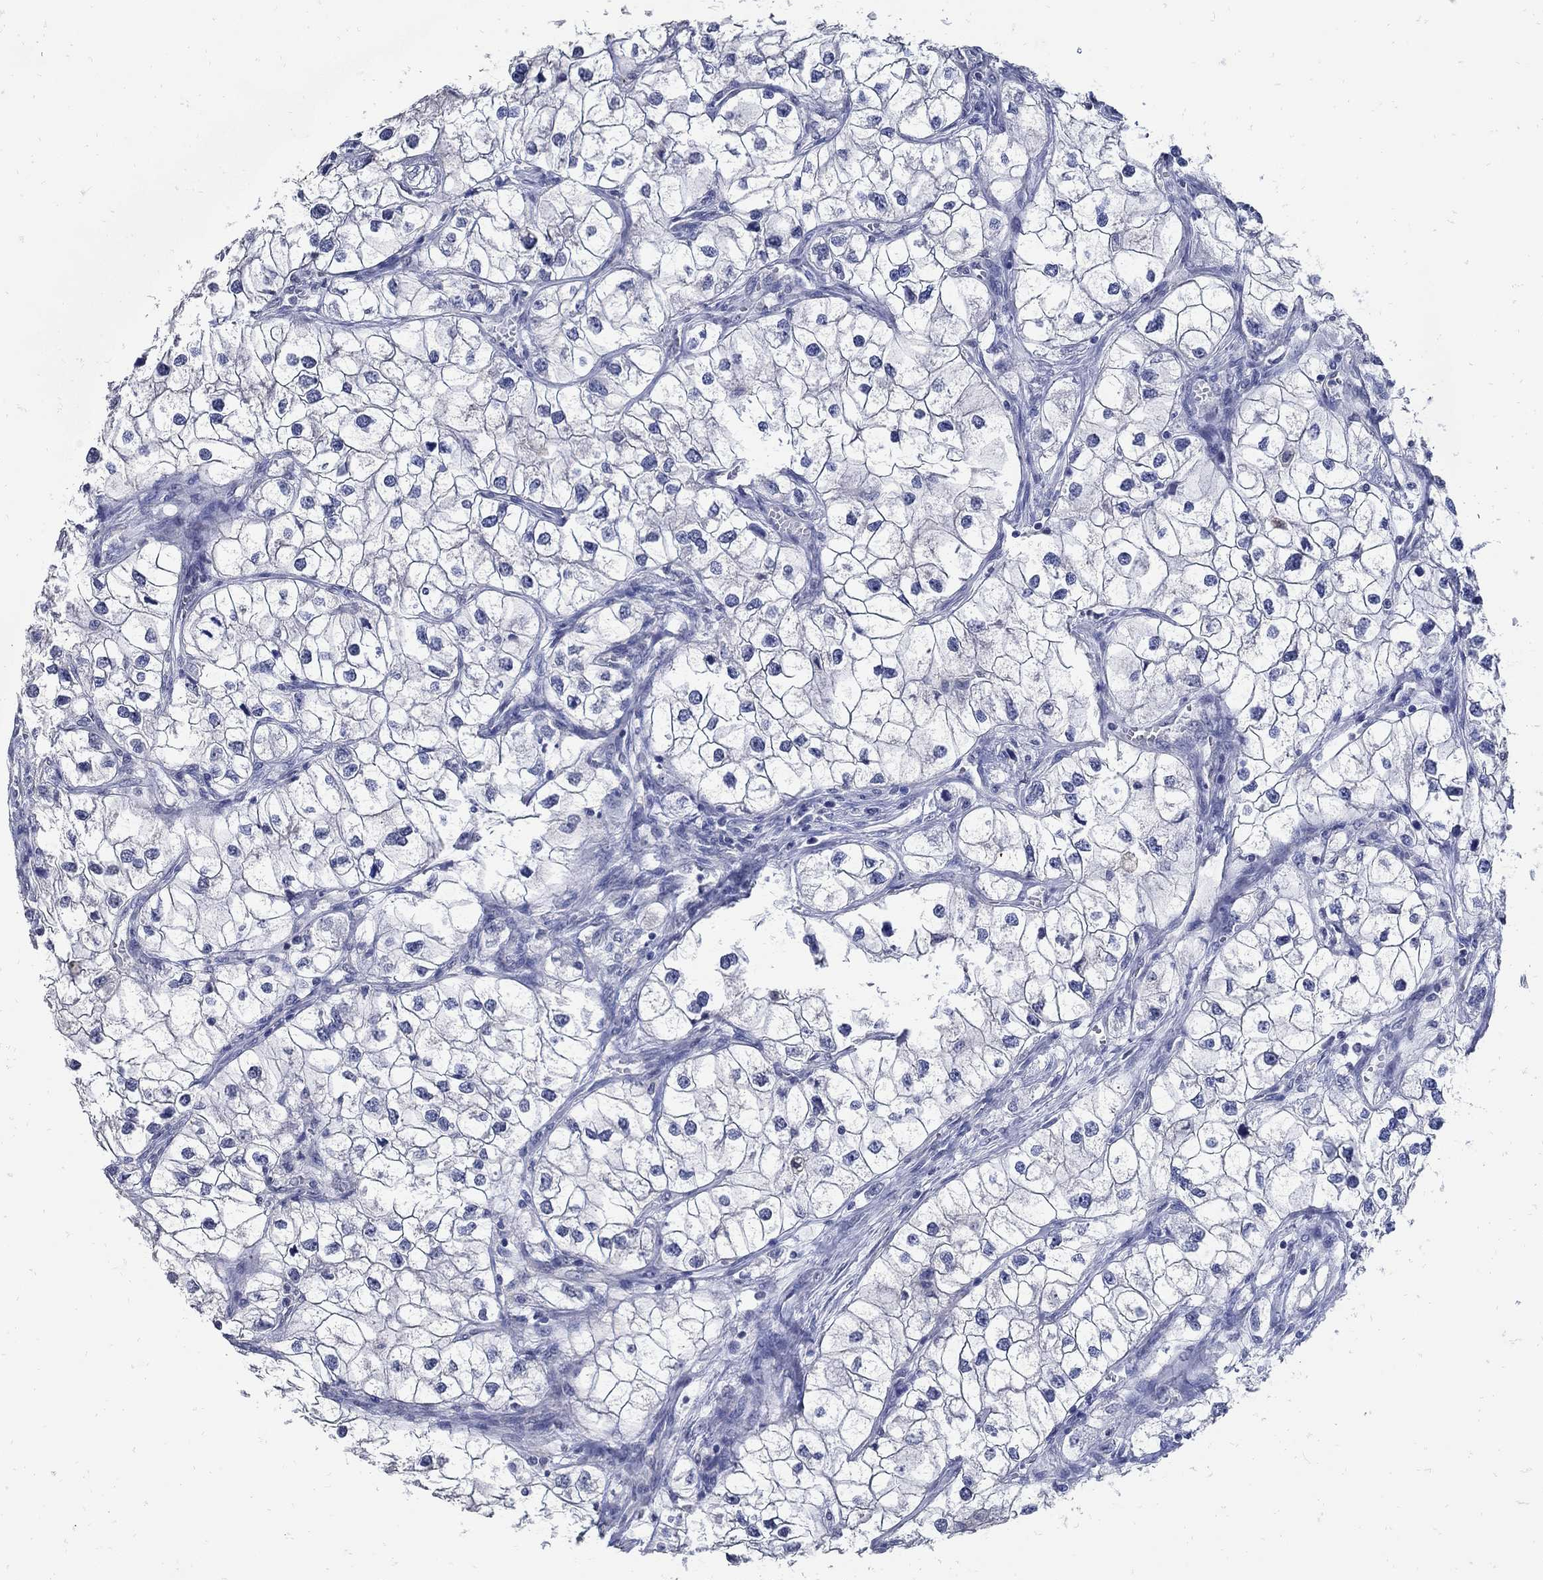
{"staining": {"intensity": "negative", "quantity": "none", "location": "none"}, "tissue": "renal cancer", "cell_type": "Tumor cells", "image_type": "cancer", "snomed": [{"axis": "morphology", "description": "Adenocarcinoma, NOS"}, {"axis": "topography", "description": "Kidney"}], "caption": "A photomicrograph of human adenocarcinoma (renal) is negative for staining in tumor cells. The staining was performed using DAB (3,3'-diaminobenzidine) to visualize the protein expression in brown, while the nuclei were stained in blue with hematoxylin (Magnification: 20x).", "gene": "KCNN3", "patient": {"sex": "male", "age": 59}}